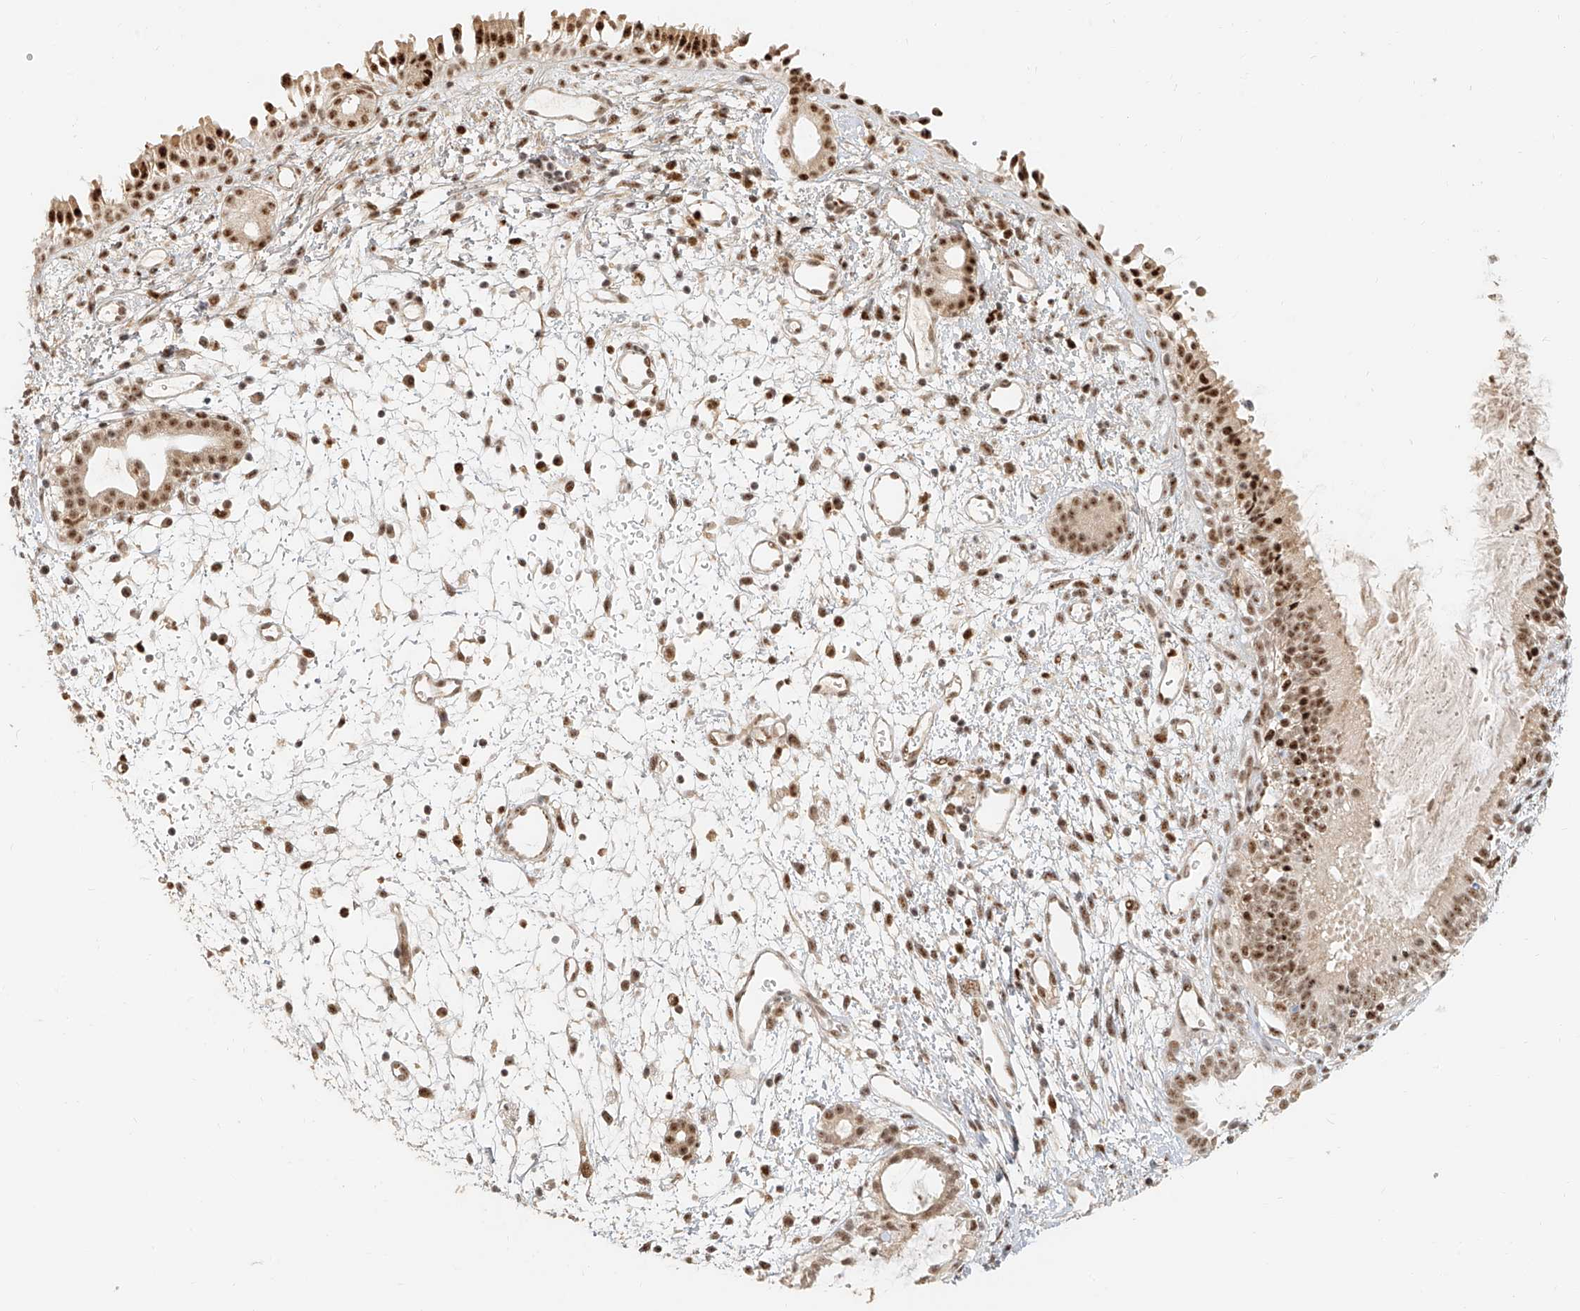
{"staining": {"intensity": "strong", "quantity": ">75%", "location": "nuclear"}, "tissue": "nasopharynx", "cell_type": "Respiratory epithelial cells", "image_type": "normal", "snomed": [{"axis": "morphology", "description": "Normal tissue, NOS"}, {"axis": "topography", "description": "Nasopharynx"}], "caption": "Respiratory epithelial cells reveal high levels of strong nuclear staining in approximately >75% of cells in normal human nasopharynx.", "gene": "CXorf58", "patient": {"sex": "male", "age": 22}}